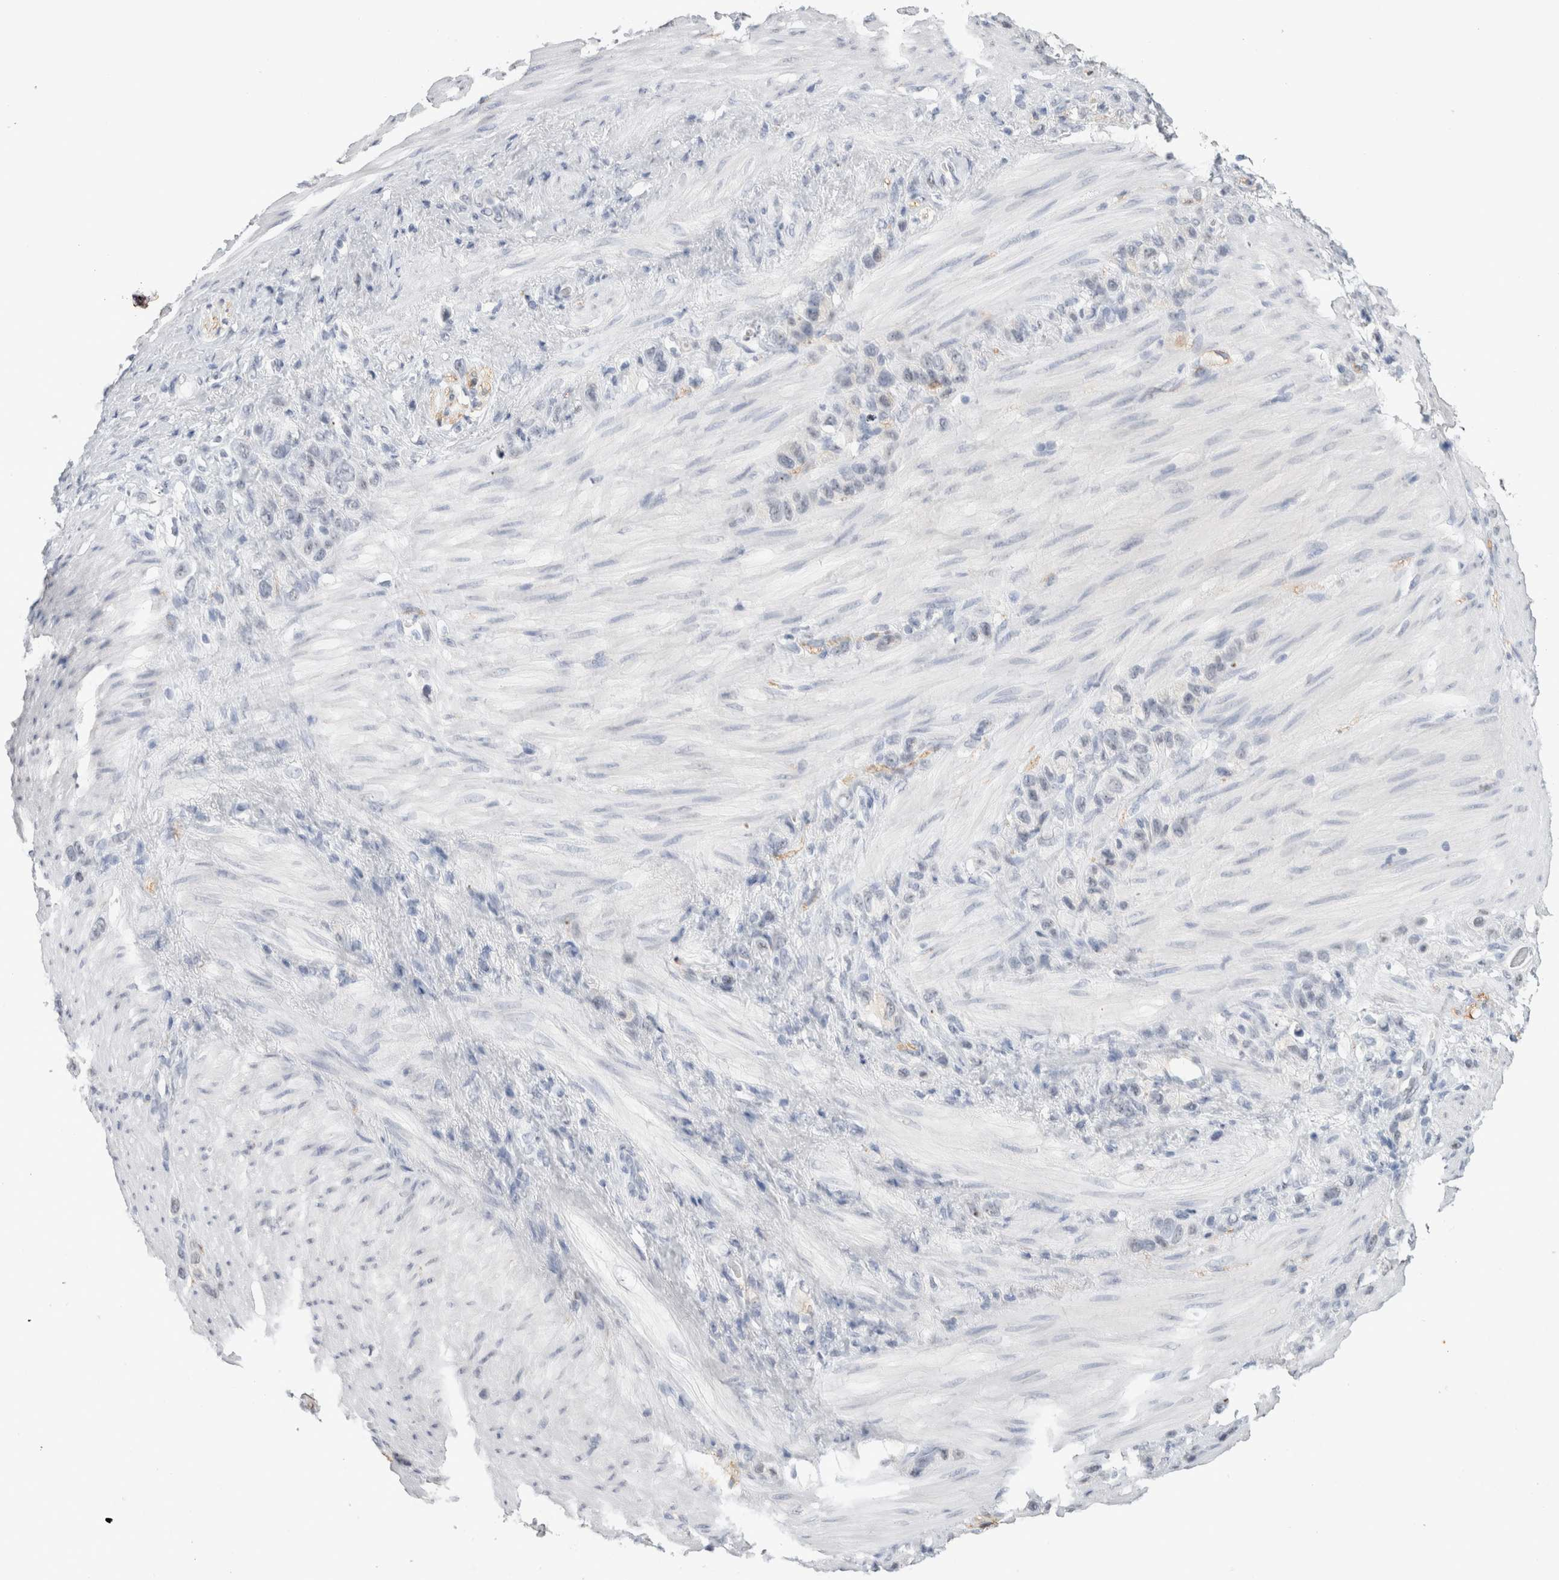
{"staining": {"intensity": "negative", "quantity": "none", "location": "none"}, "tissue": "stomach cancer", "cell_type": "Tumor cells", "image_type": "cancer", "snomed": [{"axis": "morphology", "description": "Adenocarcinoma, NOS"}, {"axis": "morphology", "description": "Adenocarcinoma, High grade"}, {"axis": "topography", "description": "Stomach, upper"}, {"axis": "topography", "description": "Stomach, lower"}], "caption": "Immunohistochemistry (IHC) image of neoplastic tissue: adenocarcinoma (high-grade) (stomach) stained with DAB (3,3'-diaminobenzidine) displays no significant protein expression in tumor cells.", "gene": "CADM3", "patient": {"sex": "female", "age": 65}}